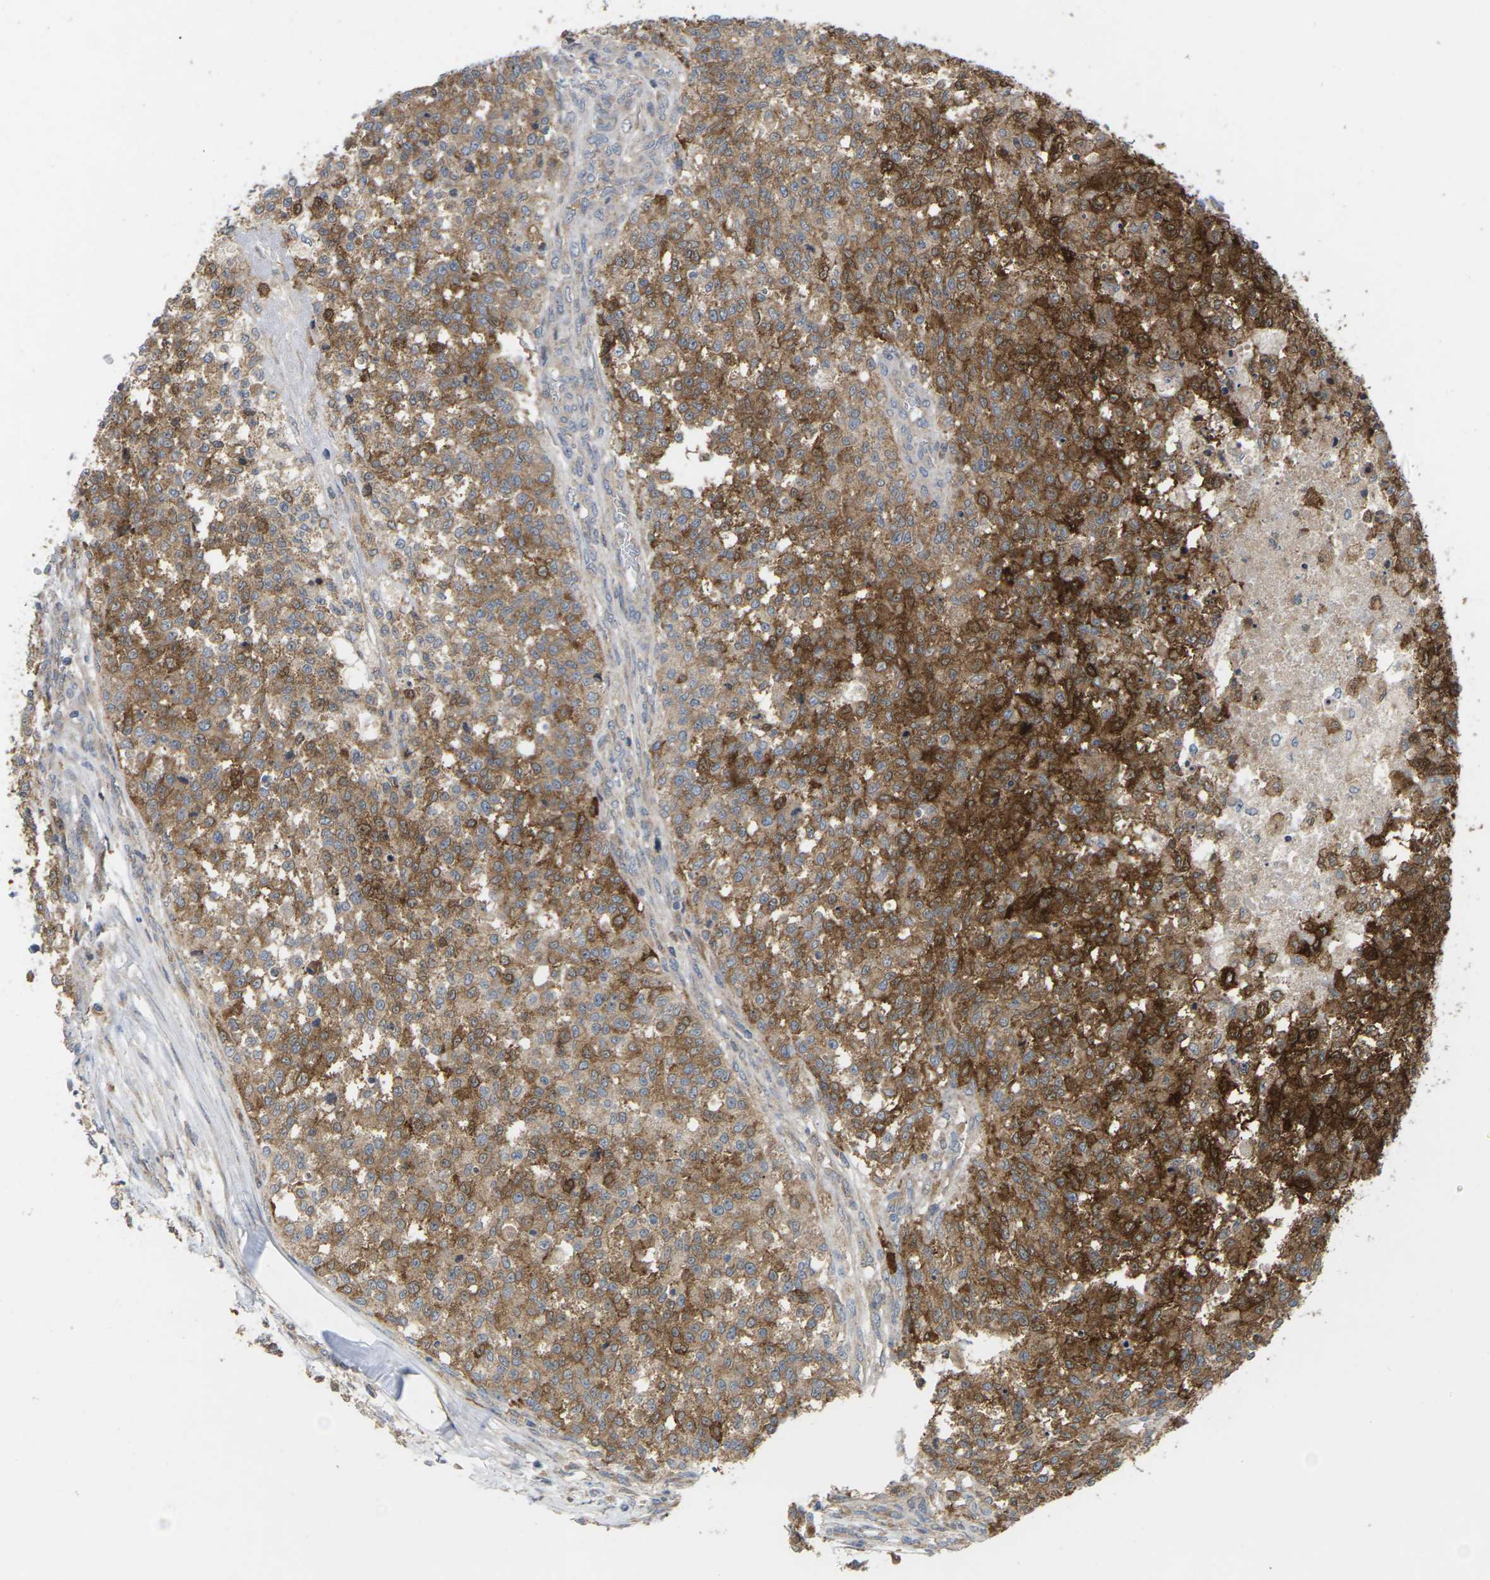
{"staining": {"intensity": "moderate", "quantity": ">75%", "location": "cytoplasmic/membranous"}, "tissue": "testis cancer", "cell_type": "Tumor cells", "image_type": "cancer", "snomed": [{"axis": "morphology", "description": "Seminoma, NOS"}, {"axis": "topography", "description": "Testis"}], "caption": "Immunohistochemistry (IHC) photomicrograph of neoplastic tissue: human seminoma (testis) stained using immunohistochemistry shows medium levels of moderate protein expression localized specifically in the cytoplasmic/membranous of tumor cells, appearing as a cytoplasmic/membranous brown color.", "gene": "TIAM1", "patient": {"sex": "male", "age": 59}}